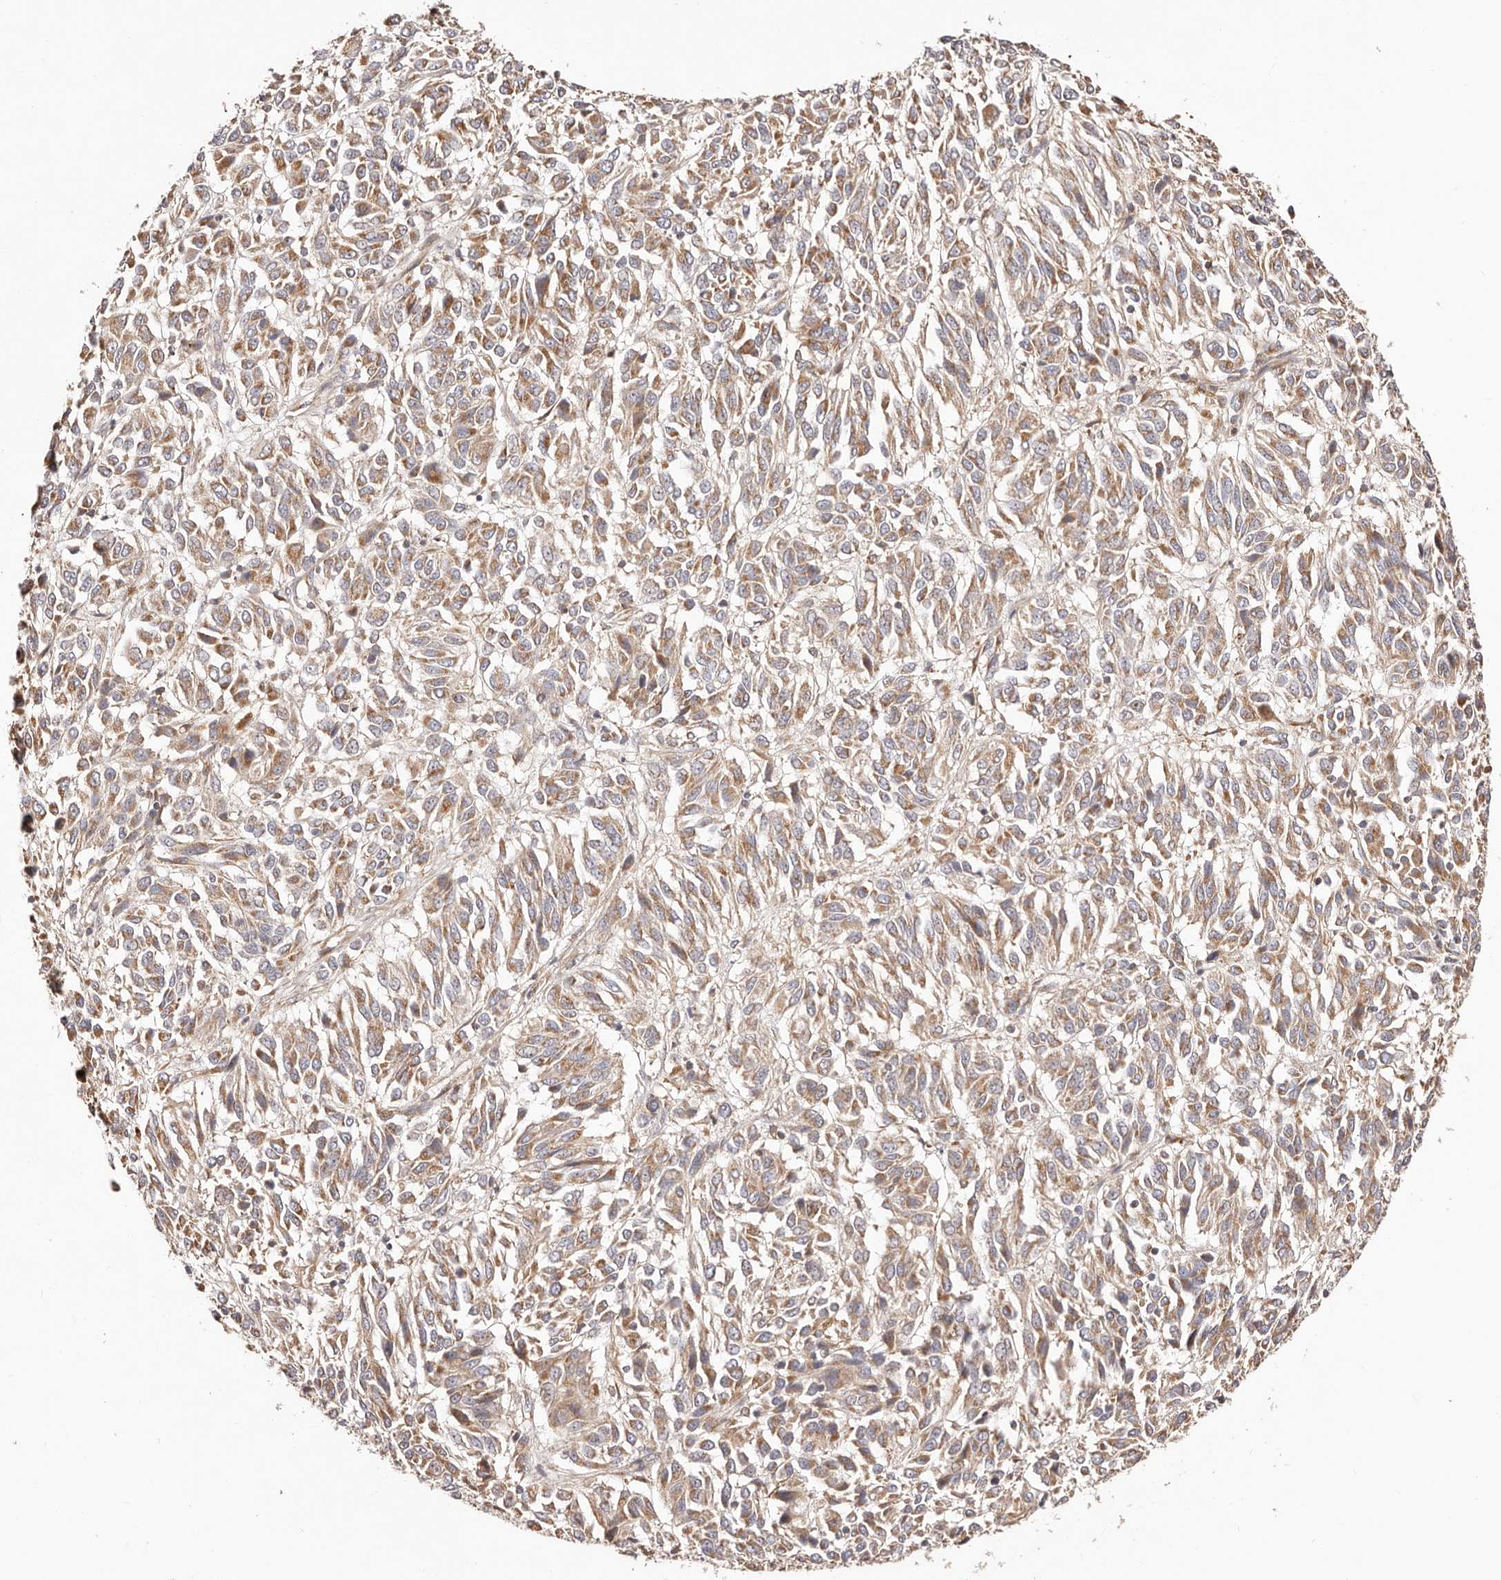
{"staining": {"intensity": "moderate", "quantity": ">75%", "location": "cytoplasmic/membranous"}, "tissue": "melanoma", "cell_type": "Tumor cells", "image_type": "cancer", "snomed": [{"axis": "morphology", "description": "Malignant melanoma, Metastatic site"}, {"axis": "topography", "description": "Lung"}], "caption": "Protein expression by immunohistochemistry (IHC) exhibits moderate cytoplasmic/membranous staining in about >75% of tumor cells in melanoma.", "gene": "MAPK1", "patient": {"sex": "male", "age": 64}}